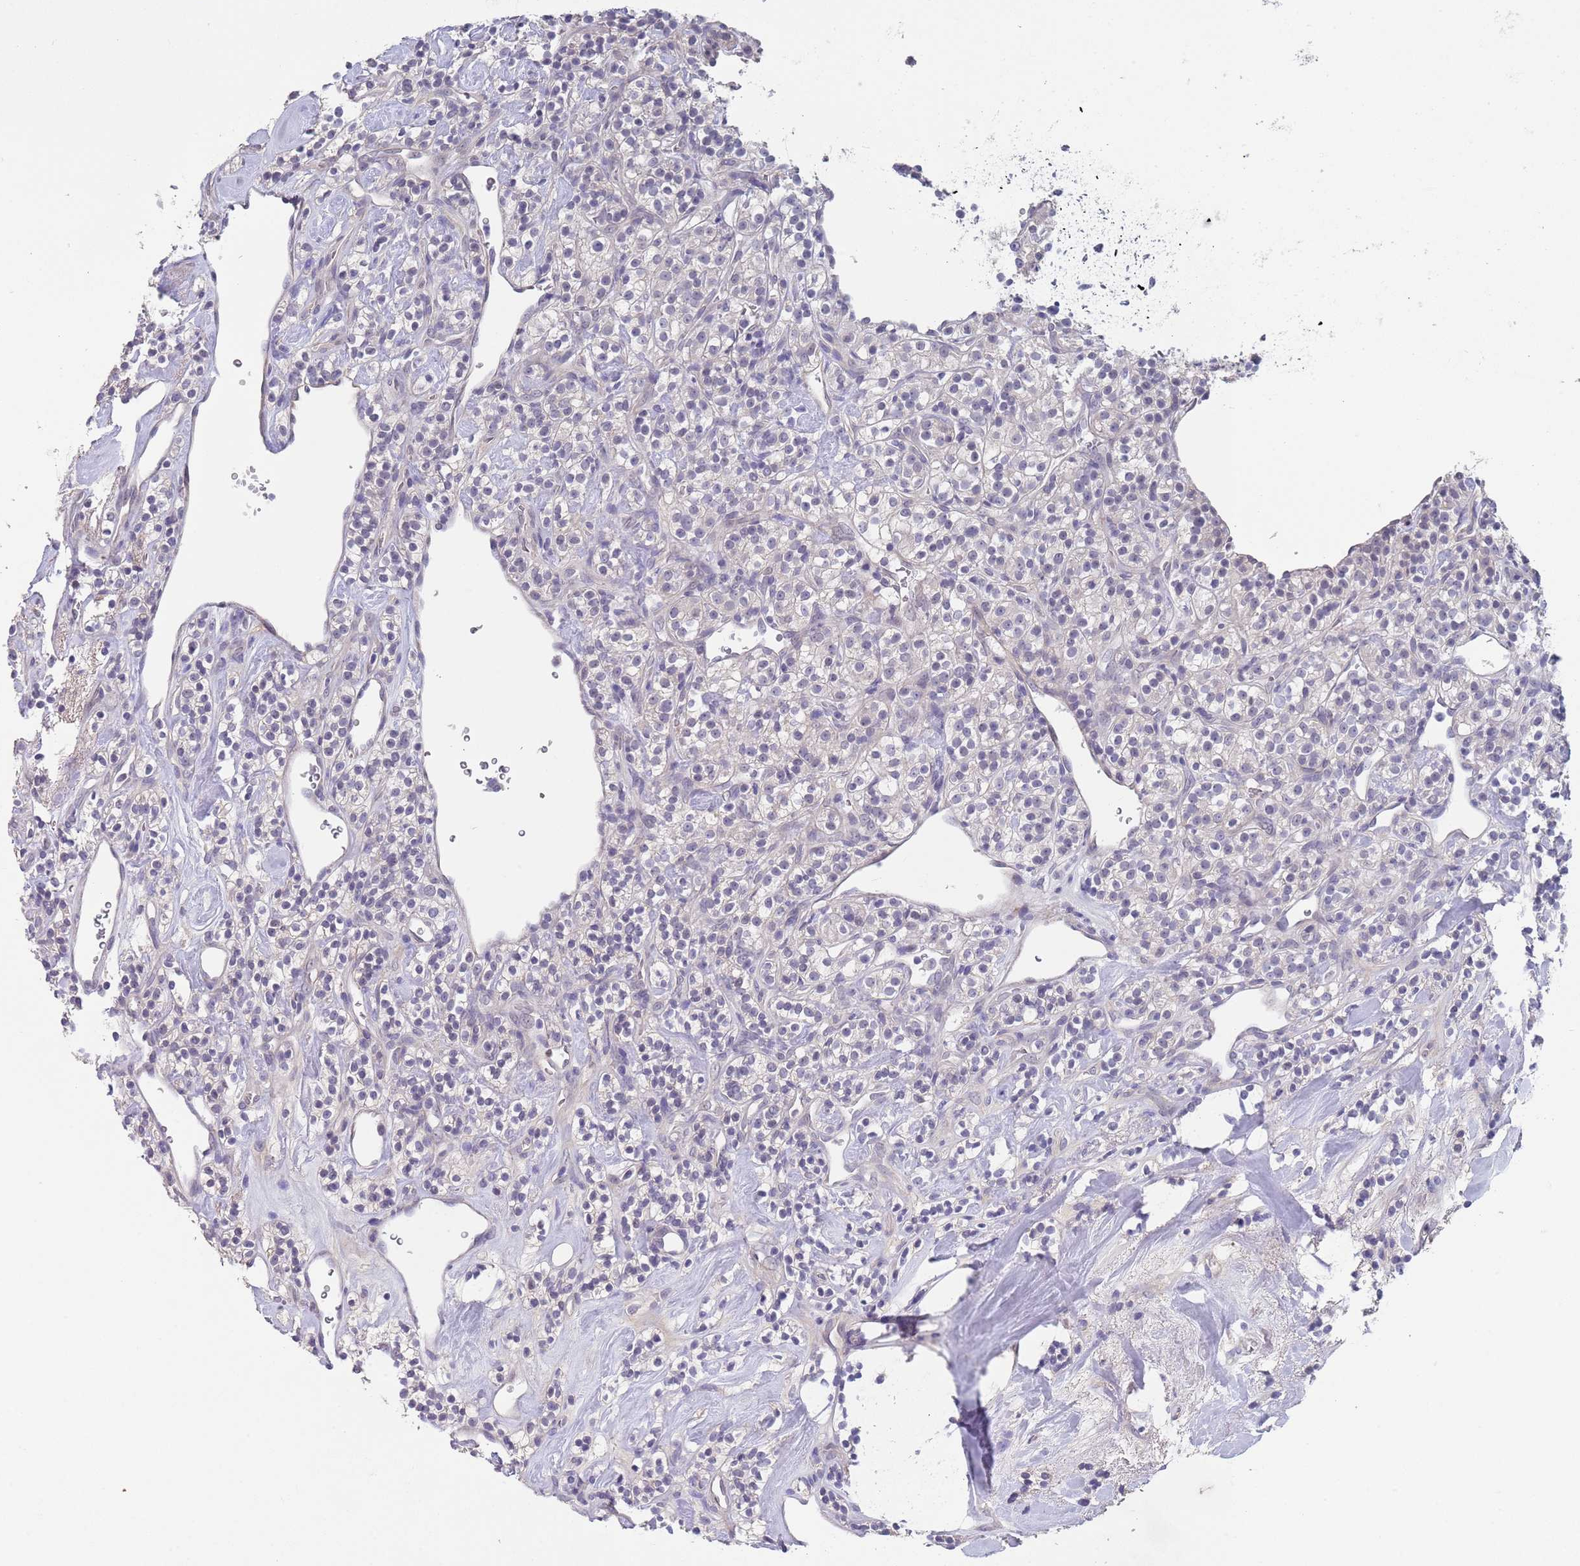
{"staining": {"intensity": "negative", "quantity": "none", "location": "none"}, "tissue": "renal cancer", "cell_type": "Tumor cells", "image_type": "cancer", "snomed": [{"axis": "morphology", "description": "Adenocarcinoma, NOS"}, {"axis": "topography", "description": "Kidney"}], "caption": "High power microscopy histopathology image of an IHC histopathology image of renal adenocarcinoma, revealing no significant expression in tumor cells.", "gene": "RNF169", "patient": {"sex": "male", "age": 77}}